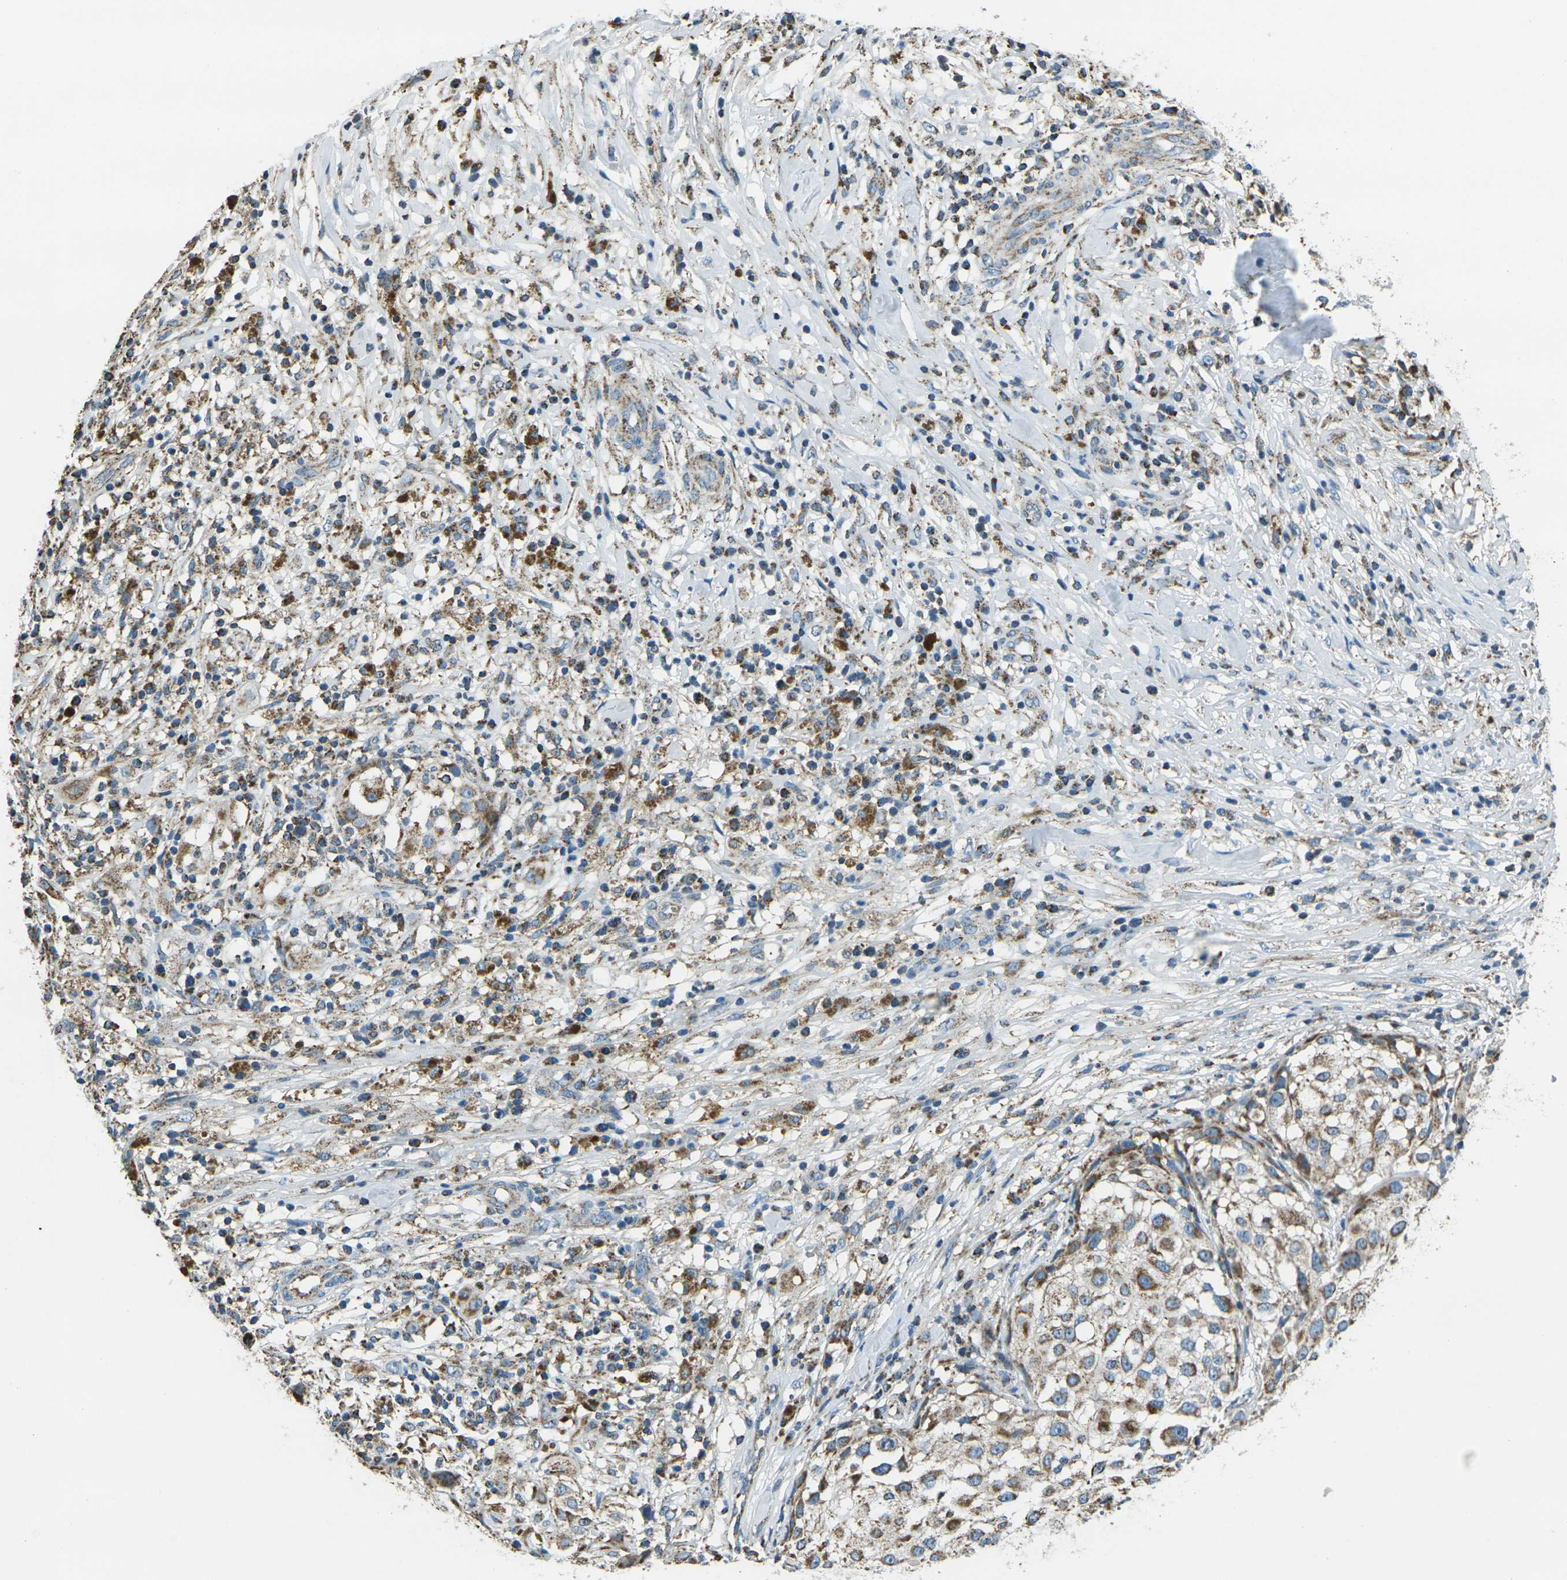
{"staining": {"intensity": "moderate", "quantity": ">75%", "location": "cytoplasmic/membranous"}, "tissue": "melanoma", "cell_type": "Tumor cells", "image_type": "cancer", "snomed": [{"axis": "morphology", "description": "Necrosis, NOS"}, {"axis": "morphology", "description": "Malignant melanoma, NOS"}, {"axis": "topography", "description": "Skin"}], "caption": "A medium amount of moderate cytoplasmic/membranous staining is seen in approximately >75% of tumor cells in malignant melanoma tissue.", "gene": "IRF3", "patient": {"sex": "female", "age": 87}}